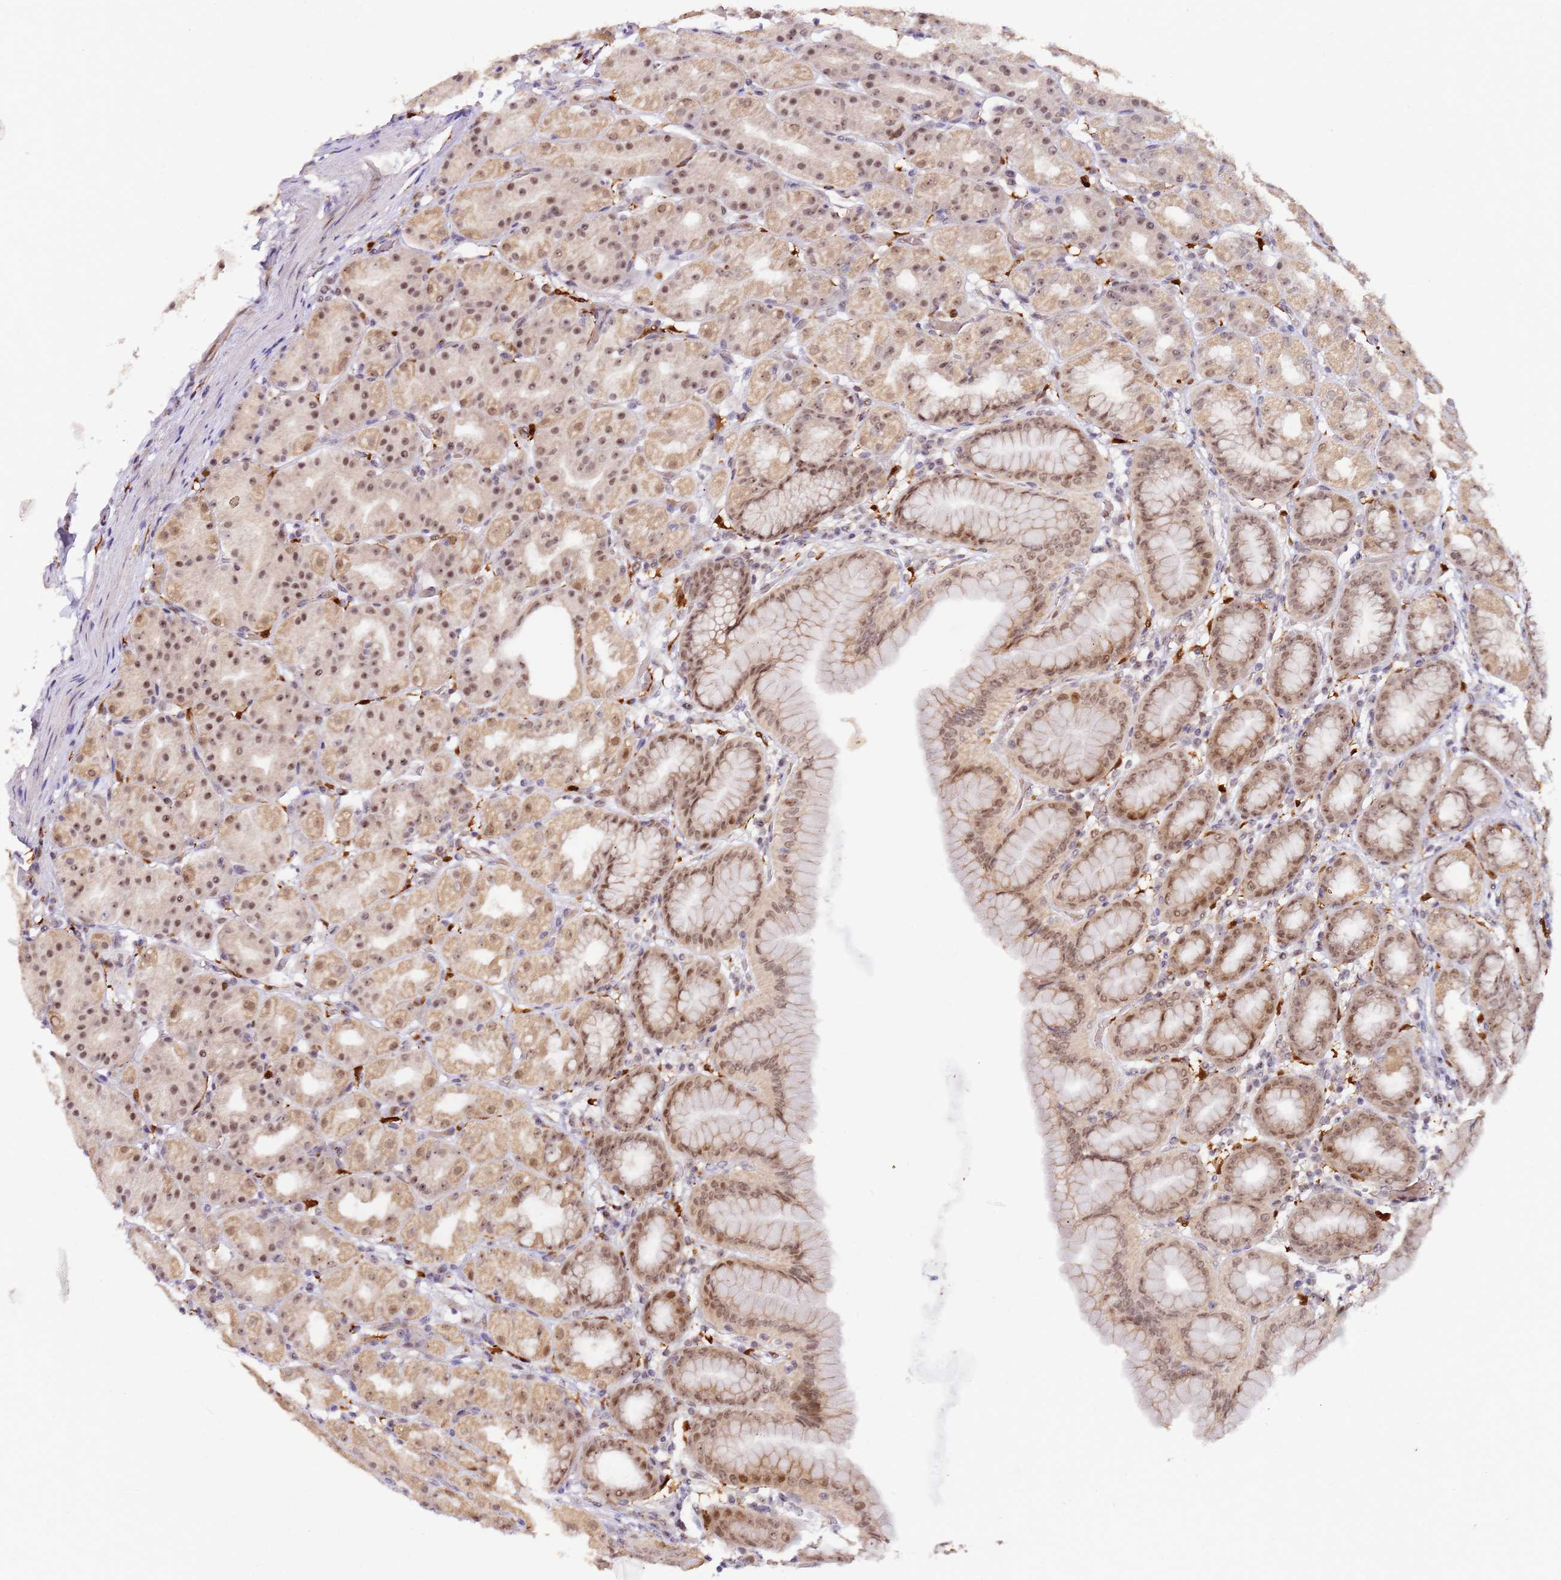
{"staining": {"intensity": "moderate", "quantity": ">75%", "location": "cytoplasmic/membranous,nuclear"}, "tissue": "stomach", "cell_type": "Glandular cells", "image_type": "normal", "snomed": [{"axis": "morphology", "description": "Normal tissue, NOS"}, {"axis": "topography", "description": "Stomach, upper"}], "caption": "This is a micrograph of IHC staining of unremarkable stomach, which shows moderate staining in the cytoplasmic/membranous,nuclear of glandular cells.", "gene": "LGALSL", "patient": {"sex": "male", "age": 68}}